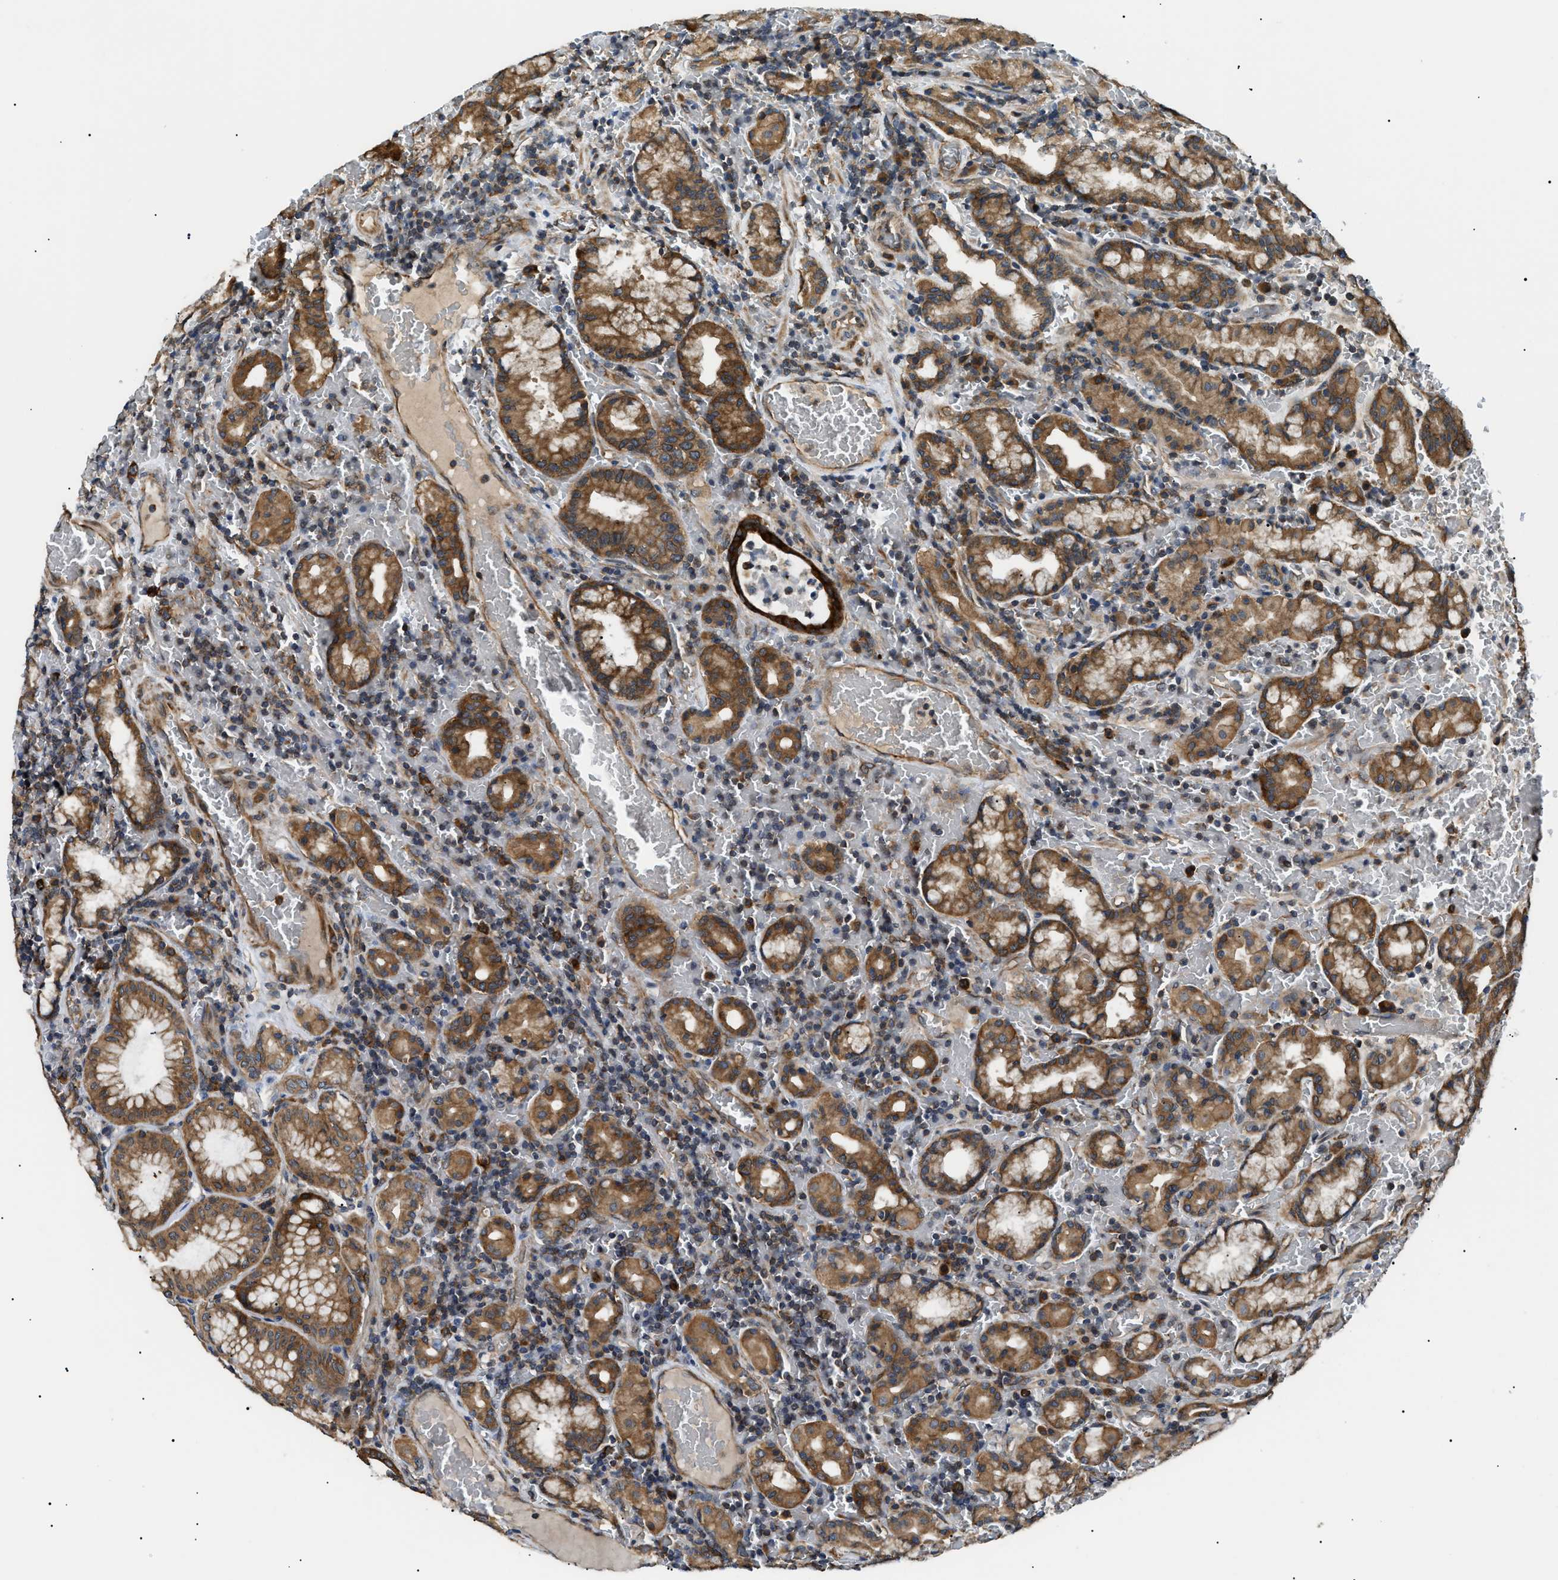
{"staining": {"intensity": "moderate", "quantity": ">75%", "location": "cytoplasmic/membranous"}, "tissue": "stomach", "cell_type": "Glandular cells", "image_type": "normal", "snomed": [{"axis": "morphology", "description": "Normal tissue, NOS"}, {"axis": "morphology", "description": "Carcinoid, malignant, NOS"}, {"axis": "topography", "description": "Stomach, upper"}], "caption": "This is a micrograph of immunohistochemistry (IHC) staining of benign stomach, which shows moderate staining in the cytoplasmic/membranous of glandular cells.", "gene": "SRPK1", "patient": {"sex": "male", "age": 39}}